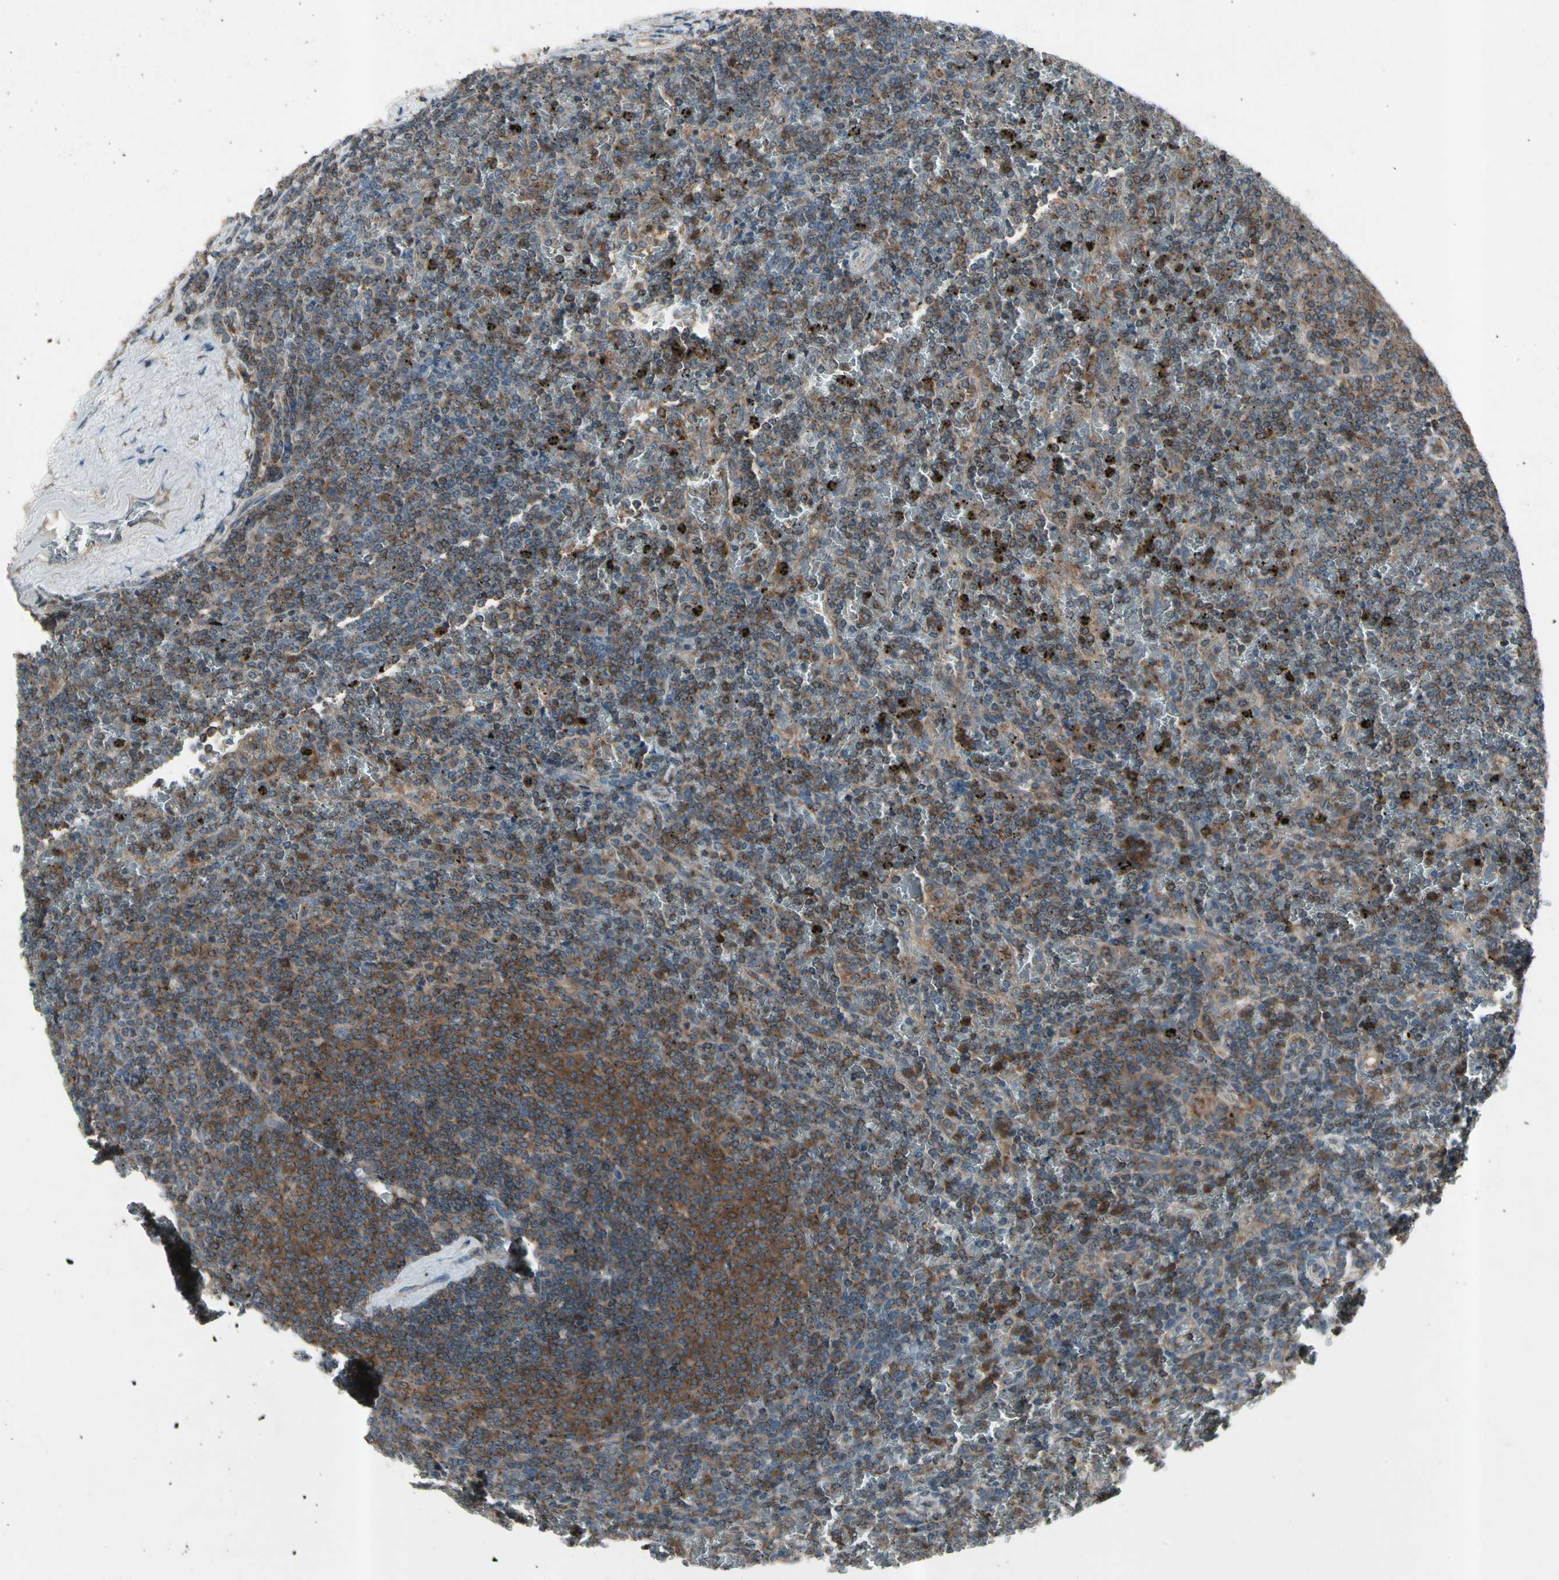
{"staining": {"intensity": "moderate", "quantity": "25%-75%", "location": "cytoplasmic/membranous"}, "tissue": "lymphoma", "cell_type": "Tumor cells", "image_type": "cancer", "snomed": [{"axis": "morphology", "description": "Malignant lymphoma, non-Hodgkin's type, Low grade"}, {"axis": "topography", "description": "Spleen"}], "caption": "Protein staining by IHC reveals moderate cytoplasmic/membranous positivity in about 25%-75% of tumor cells in lymphoma. Immunohistochemistry (ihc) stains the protein of interest in brown and the nuclei are stained blue.", "gene": "NMI", "patient": {"sex": "female", "age": 77}}